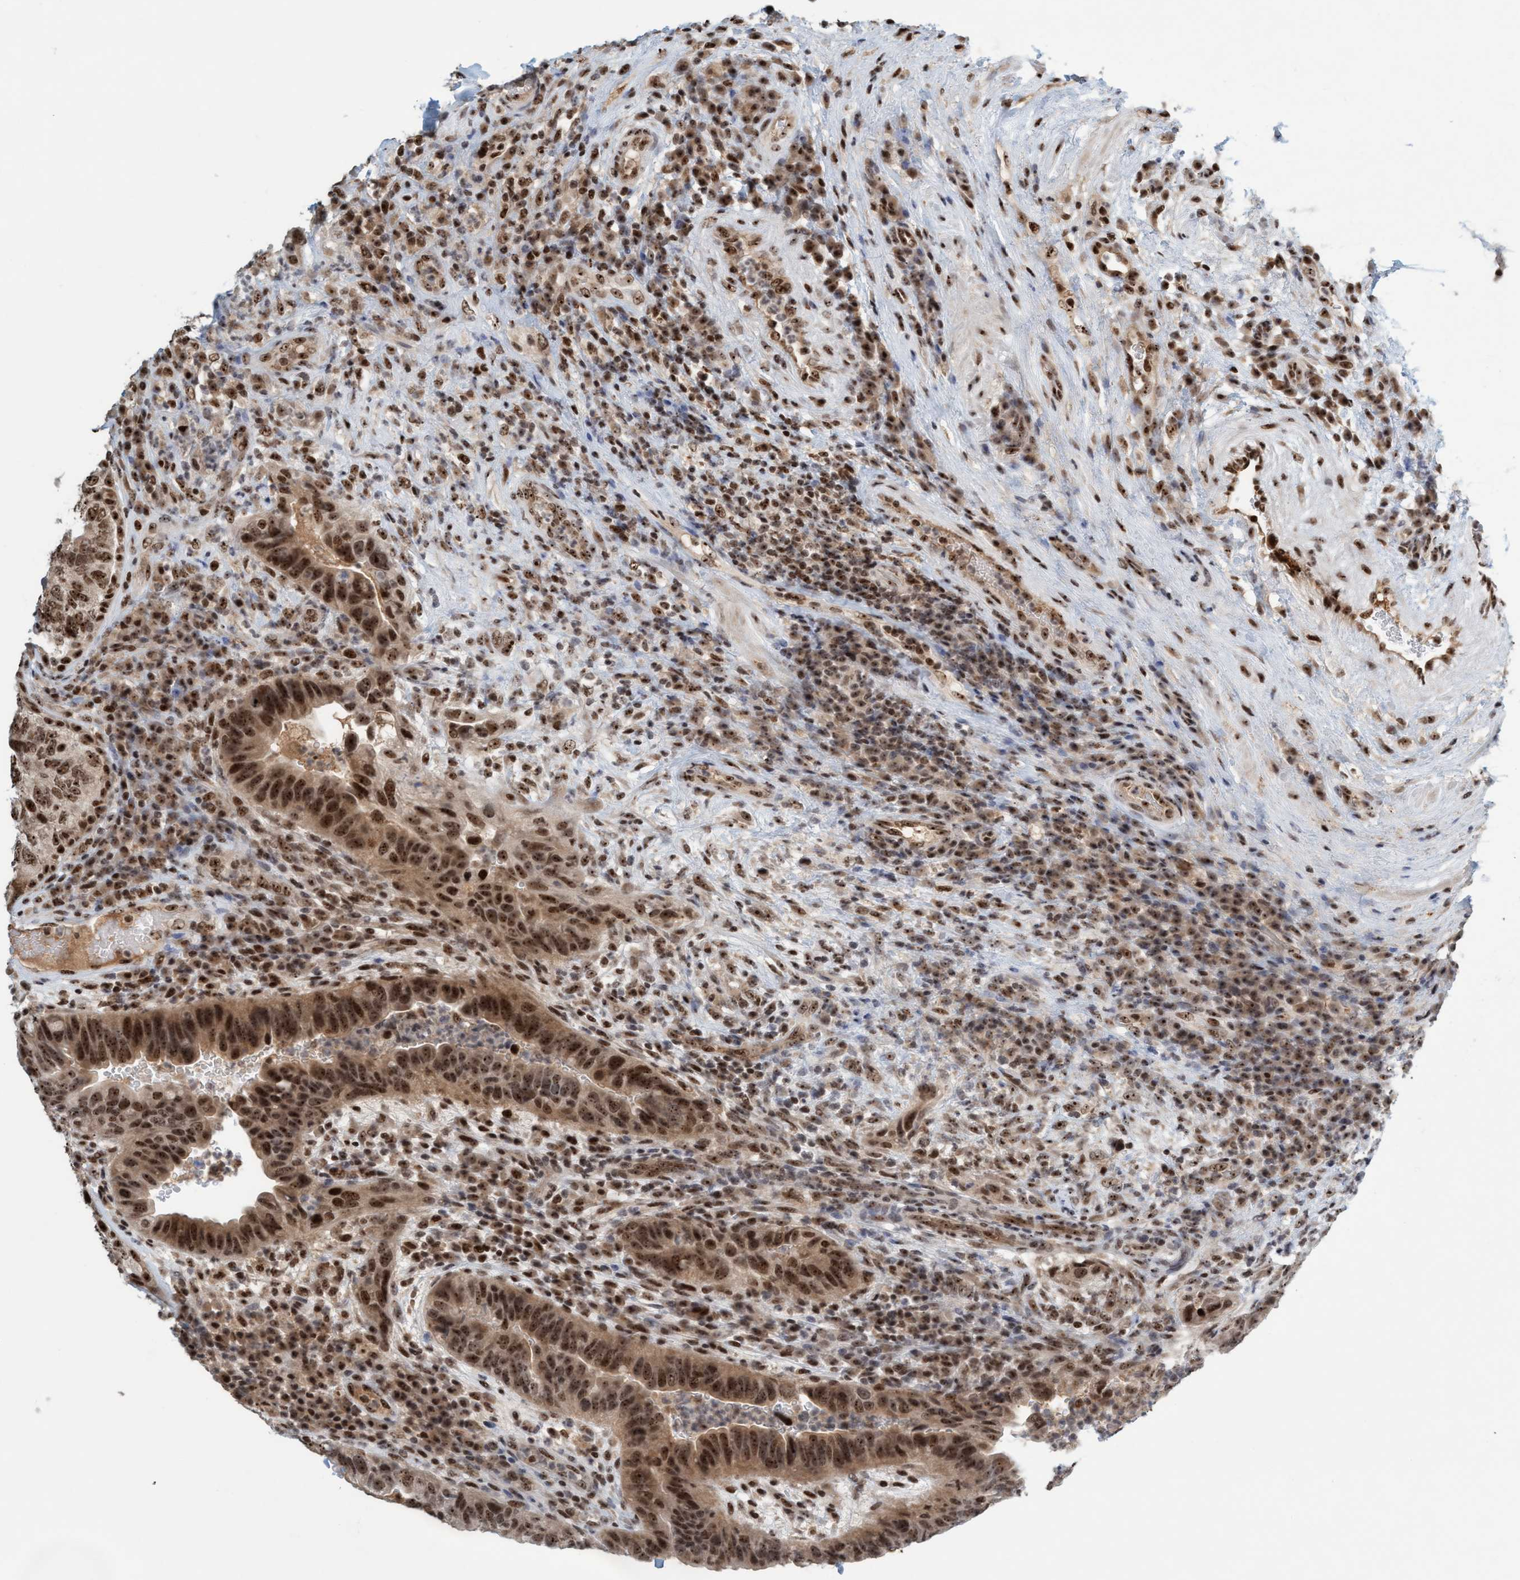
{"staining": {"intensity": "strong", "quantity": ">75%", "location": "nuclear"}, "tissue": "urothelial cancer", "cell_type": "Tumor cells", "image_type": "cancer", "snomed": [{"axis": "morphology", "description": "Urothelial carcinoma, High grade"}, {"axis": "topography", "description": "Urinary bladder"}], "caption": "Tumor cells exhibit high levels of strong nuclear expression in approximately >75% of cells in urothelial cancer.", "gene": "SMCR8", "patient": {"sex": "female", "age": 82}}